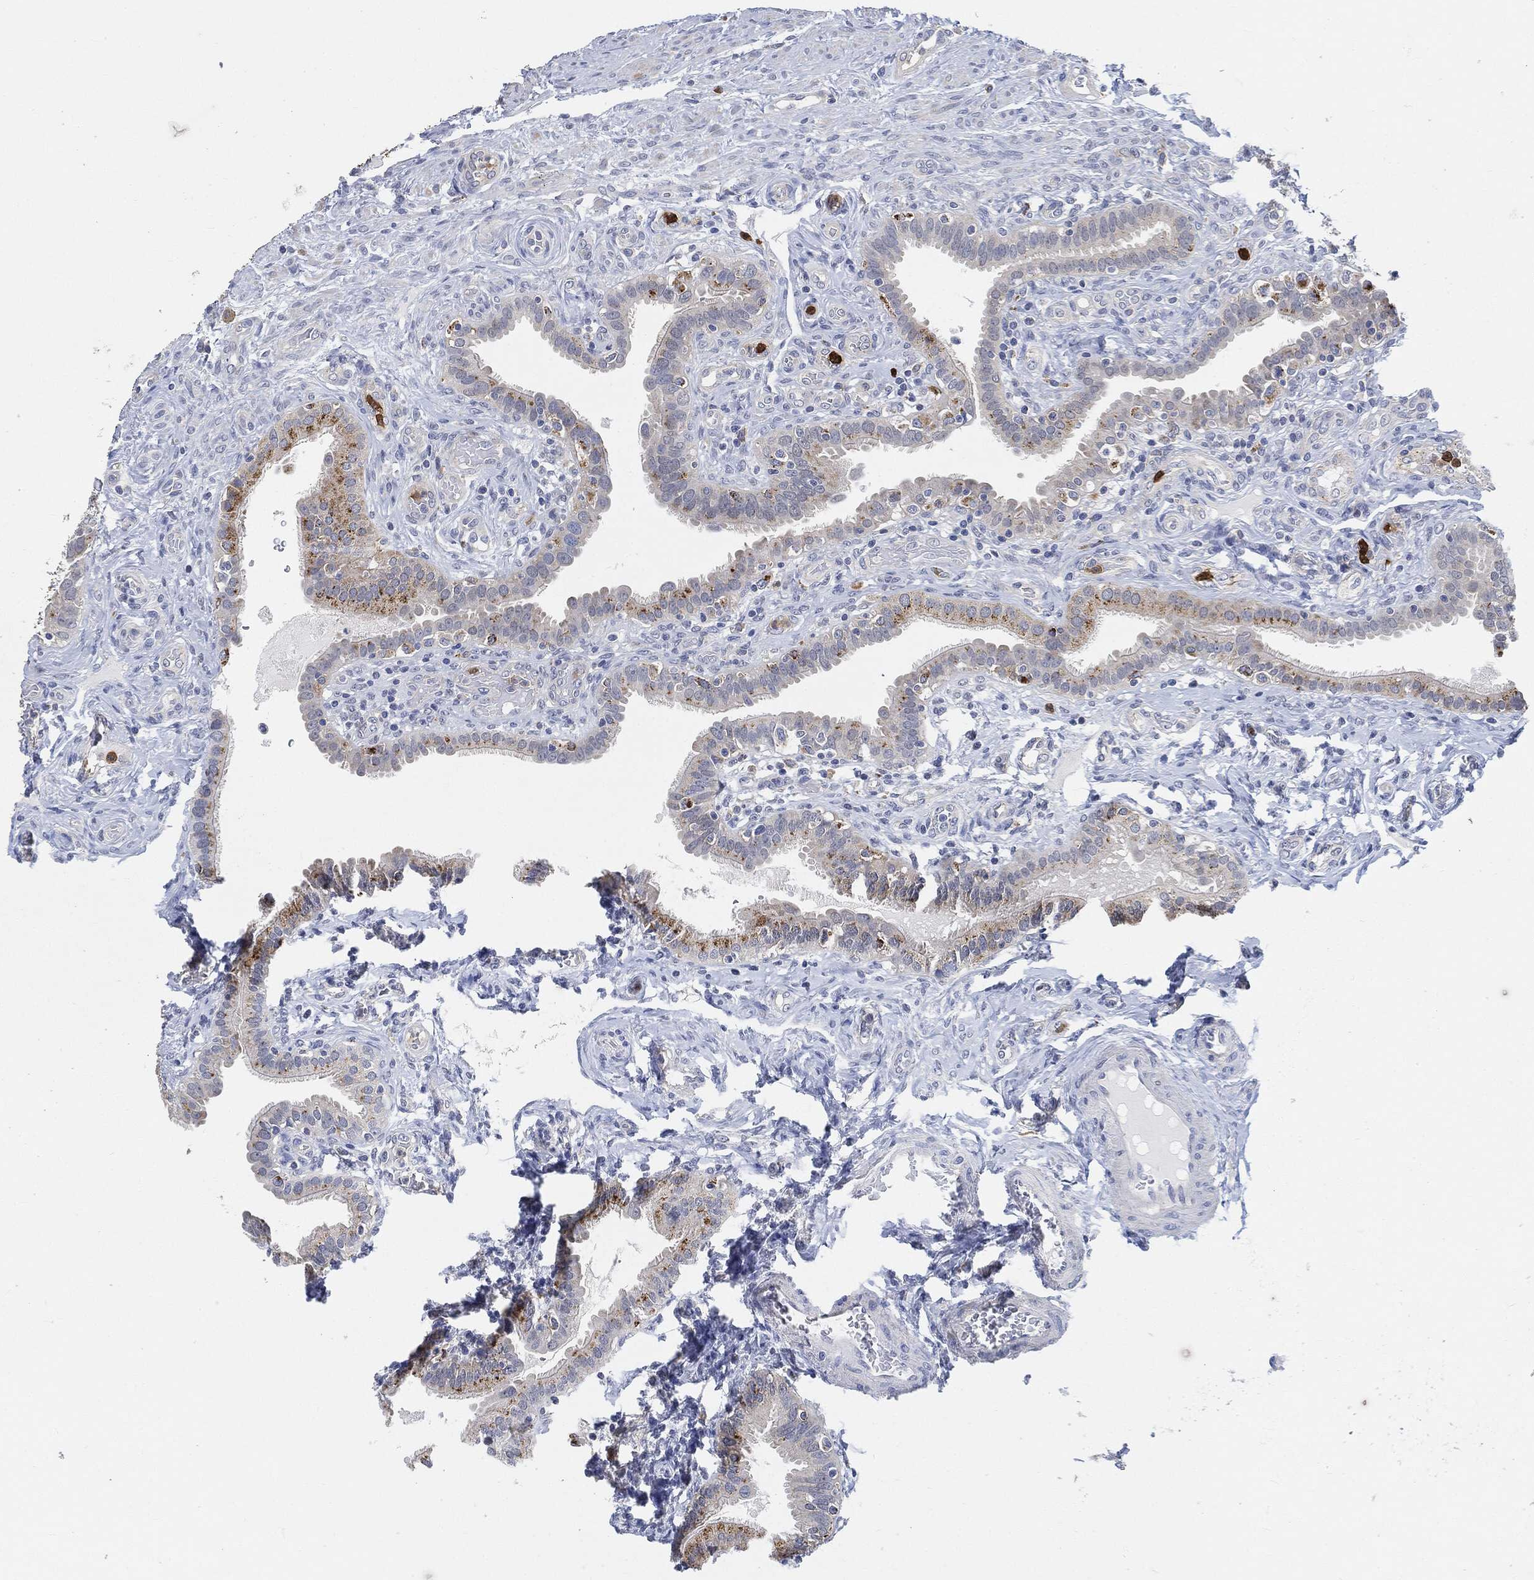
{"staining": {"intensity": "strong", "quantity": "<25%", "location": "cytoplasmic/membranous"}, "tissue": "fallopian tube", "cell_type": "Glandular cells", "image_type": "normal", "snomed": [{"axis": "morphology", "description": "Normal tissue, NOS"}, {"axis": "topography", "description": "Fallopian tube"}], "caption": "A photomicrograph of human fallopian tube stained for a protein shows strong cytoplasmic/membranous brown staining in glandular cells.", "gene": "VSIG4", "patient": {"sex": "female", "age": 41}}